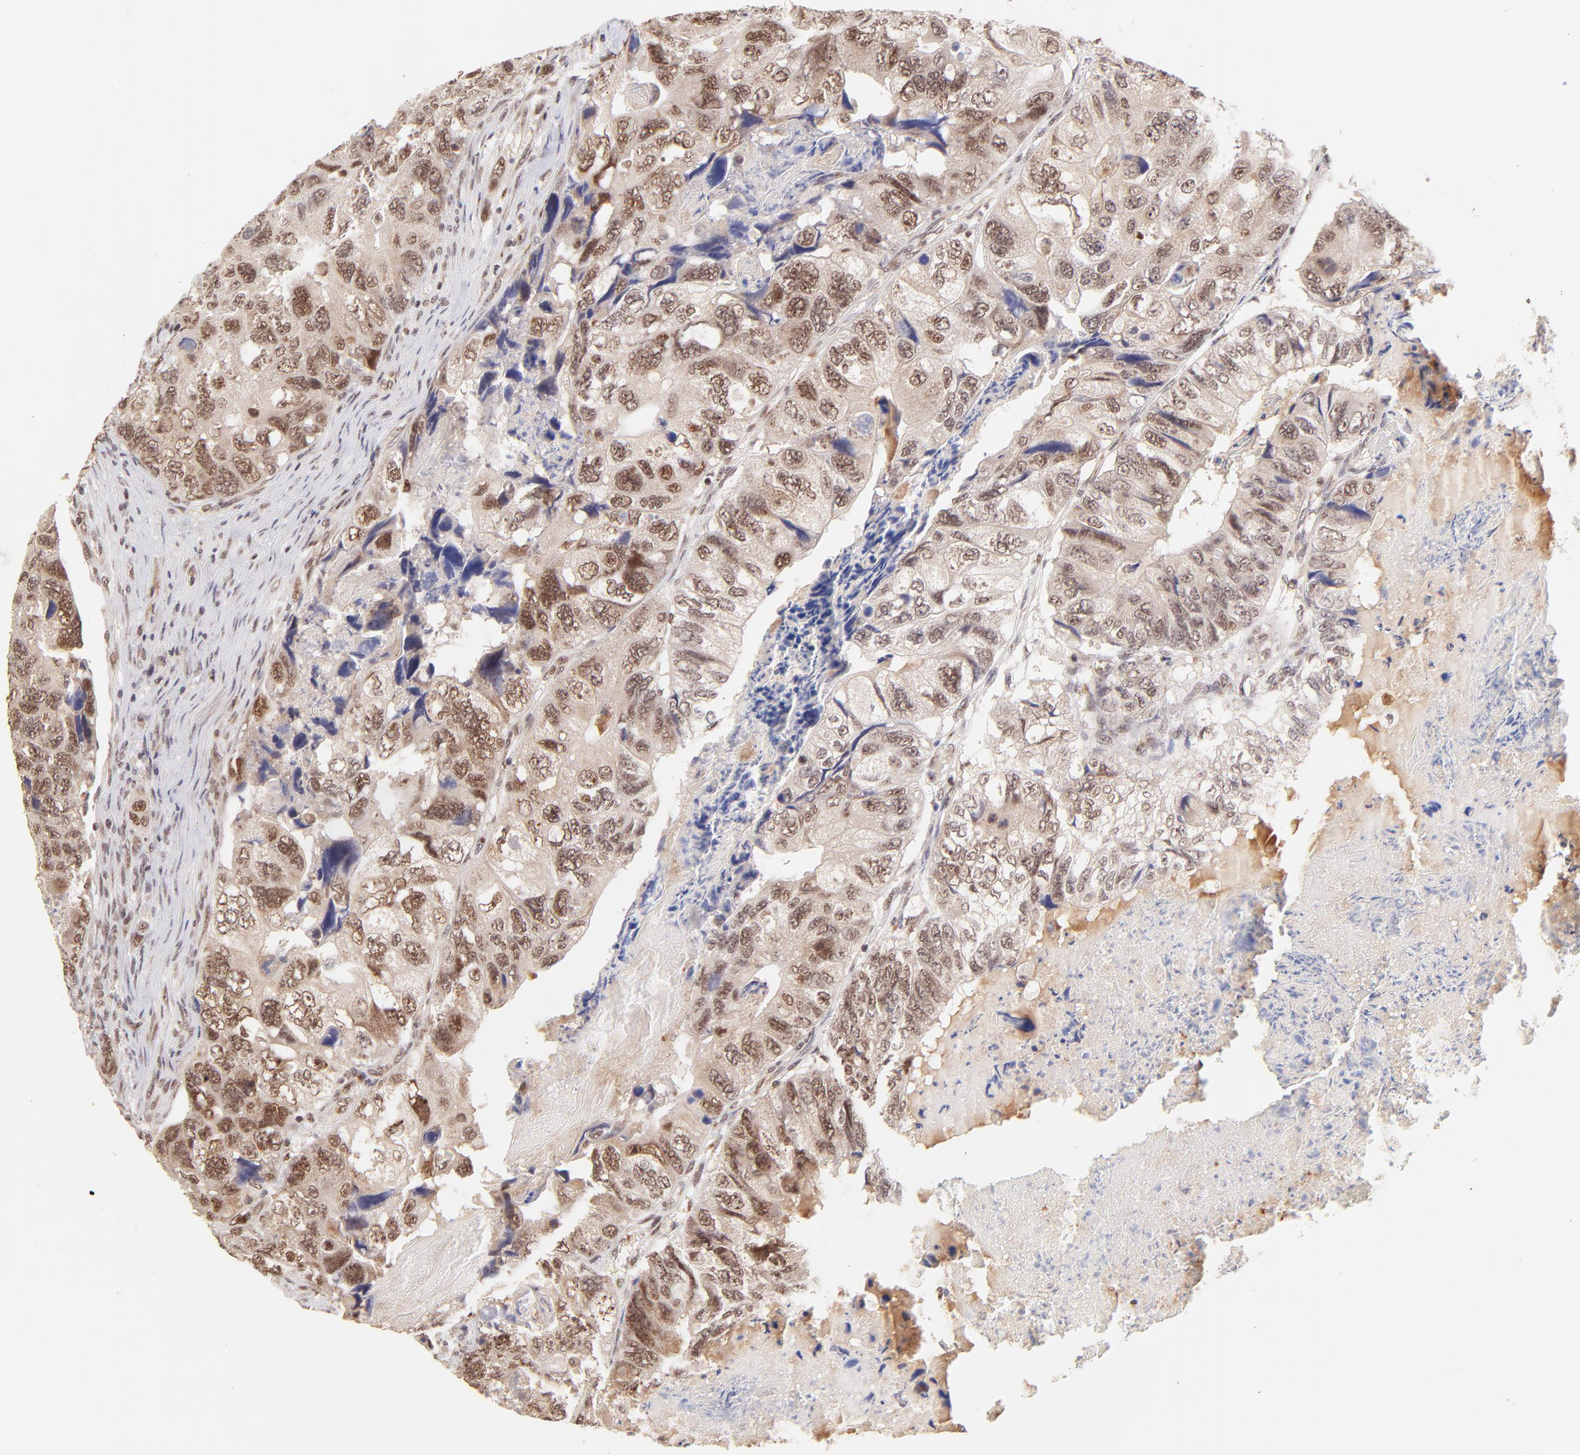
{"staining": {"intensity": "moderate", "quantity": ">75%", "location": "nuclear"}, "tissue": "colorectal cancer", "cell_type": "Tumor cells", "image_type": "cancer", "snomed": [{"axis": "morphology", "description": "Adenocarcinoma, NOS"}, {"axis": "topography", "description": "Rectum"}], "caption": "Immunohistochemical staining of colorectal cancer (adenocarcinoma) demonstrates medium levels of moderate nuclear staining in approximately >75% of tumor cells. The staining was performed using DAB (3,3'-diaminobenzidine), with brown indicating positive protein expression. Nuclei are stained blue with hematoxylin.", "gene": "MED12", "patient": {"sex": "female", "age": 82}}